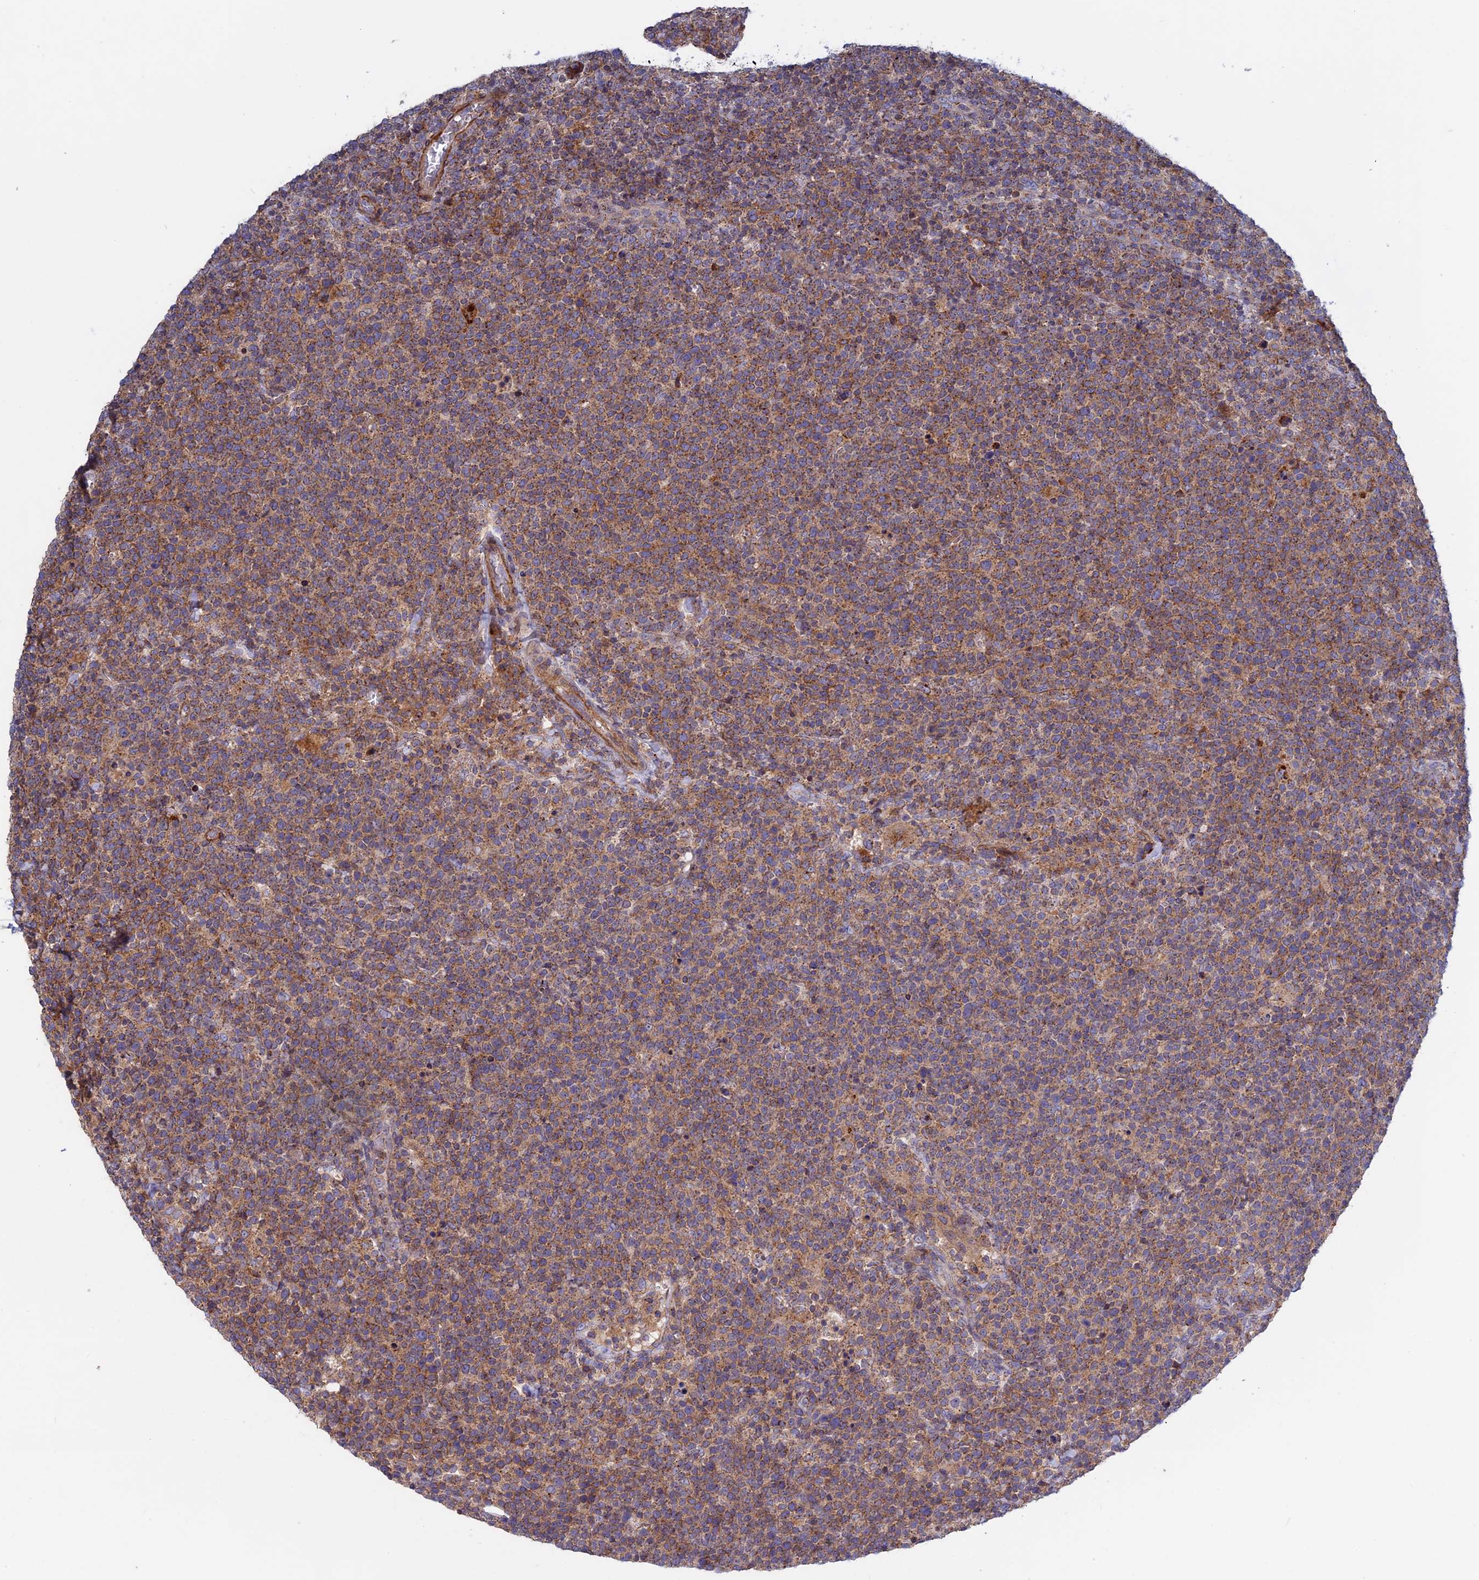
{"staining": {"intensity": "weak", "quantity": "25%-75%", "location": "cytoplasmic/membranous"}, "tissue": "lymphoma", "cell_type": "Tumor cells", "image_type": "cancer", "snomed": [{"axis": "morphology", "description": "Malignant lymphoma, non-Hodgkin's type, High grade"}, {"axis": "topography", "description": "Lymph node"}], "caption": "Immunohistochemical staining of lymphoma exhibits weak cytoplasmic/membranous protein staining in approximately 25%-75% of tumor cells.", "gene": "LYPD5", "patient": {"sex": "male", "age": 61}}